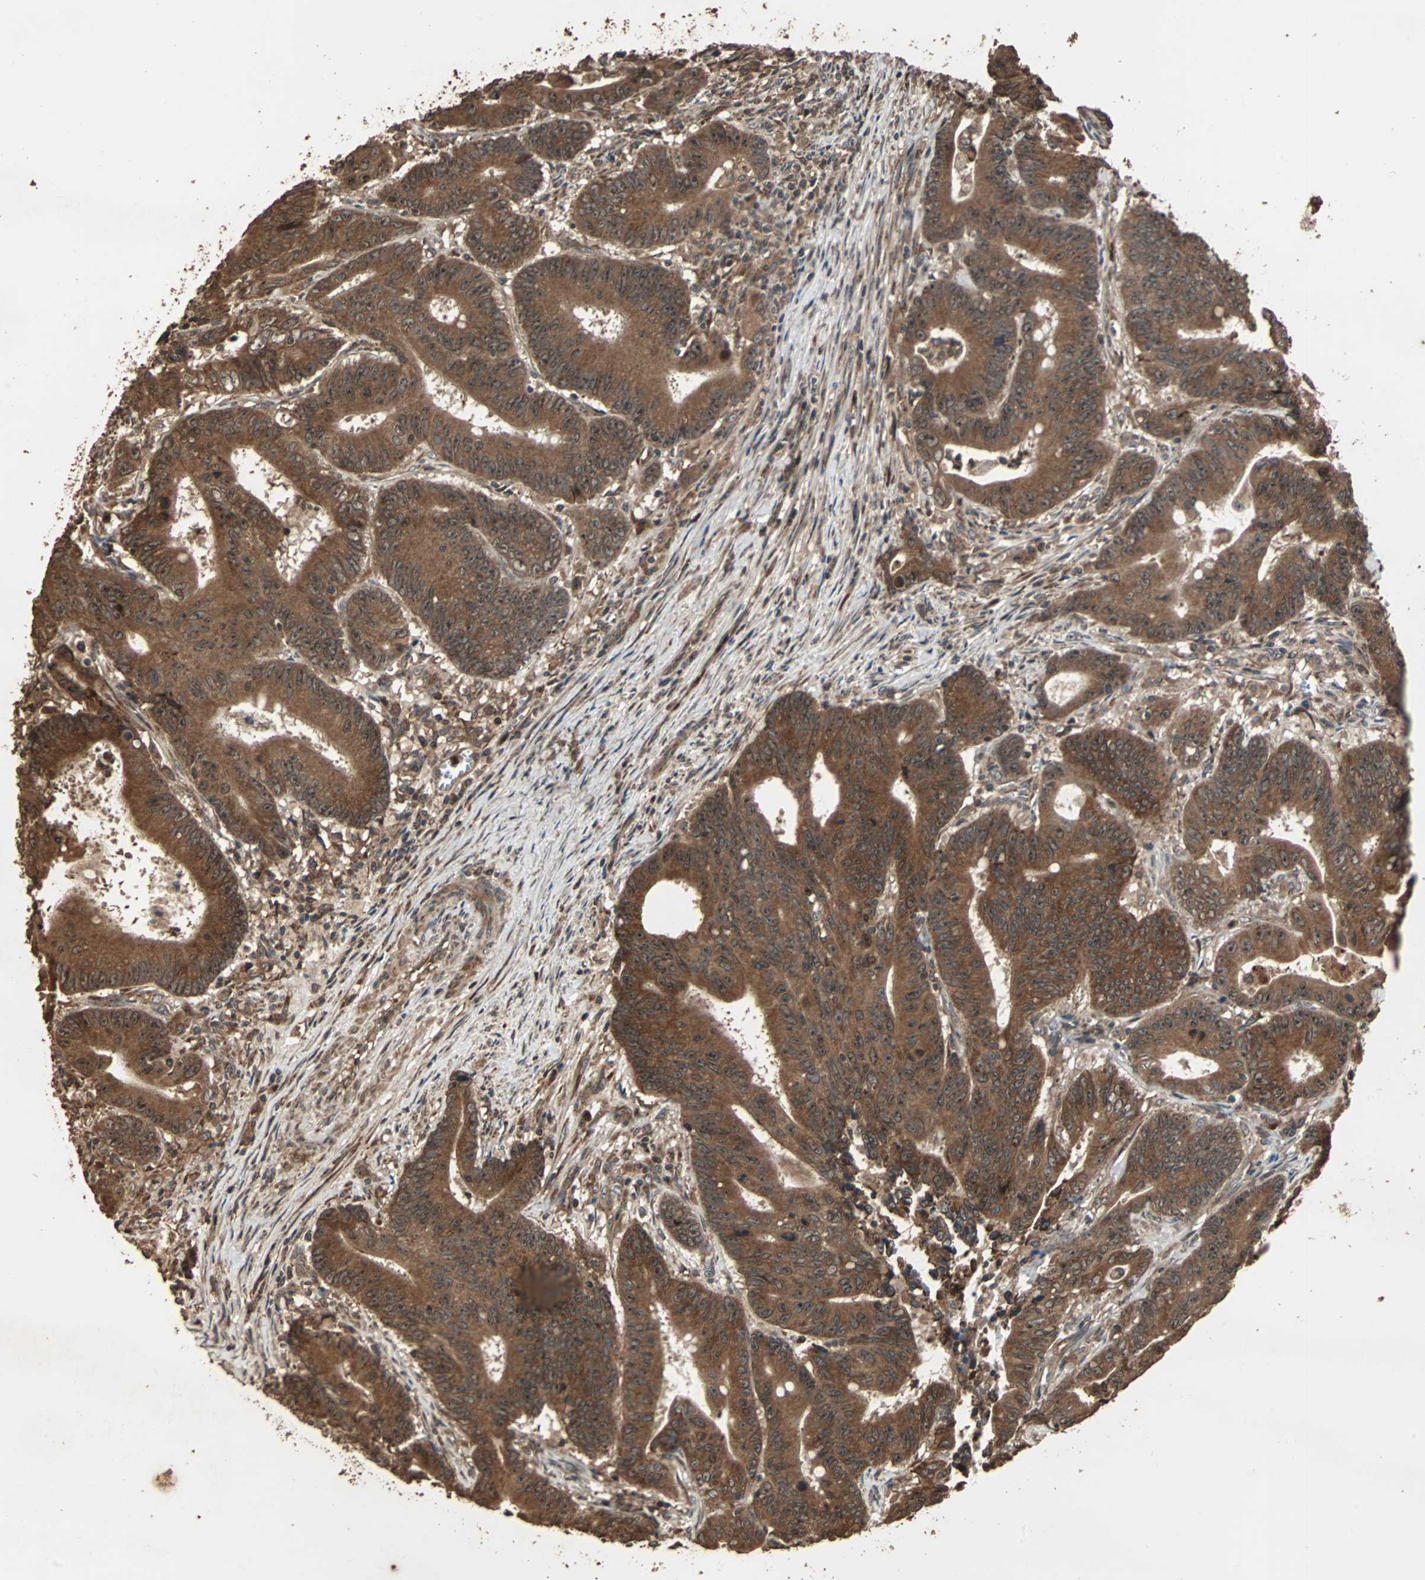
{"staining": {"intensity": "strong", "quantity": ">75%", "location": "cytoplasmic/membranous"}, "tissue": "colorectal cancer", "cell_type": "Tumor cells", "image_type": "cancer", "snomed": [{"axis": "morphology", "description": "Adenocarcinoma, NOS"}, {"axis": "topography", "description": "Colon"}], "caption": "Human adenocarcinoma (colorectal) stained with a protein marker displays strong staining in tumor cells.", "gene": "LAMTOR5", "patient": {"sex": "male", "age": 45}}